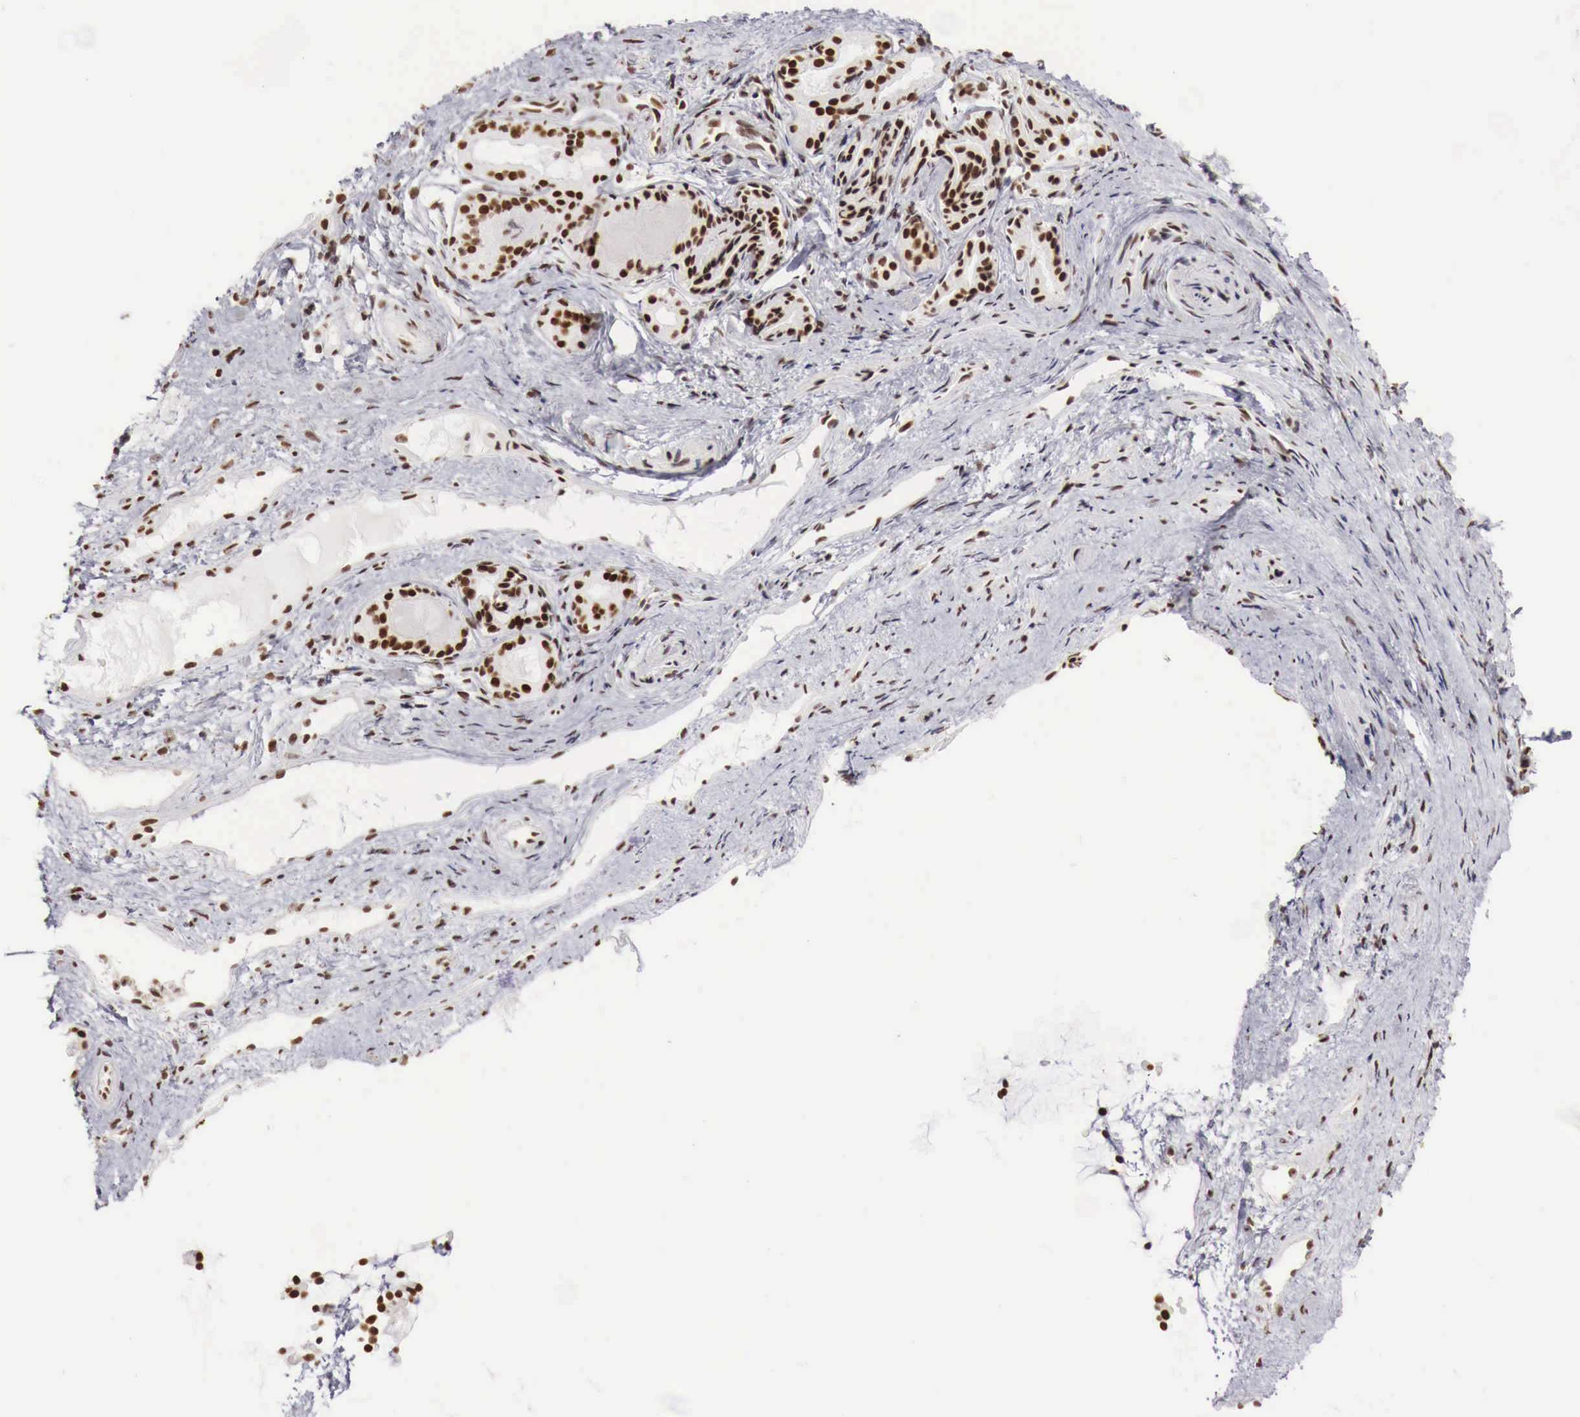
{"staining": {"intensity": "strong", "quantity": ">75%", "location": "nuclear"}, "tissue": "nasopharynx", "cell_type": "Respiratory epithelial cells", "image_type": "normal", "snomed": [{"axis": "morphology", "description": "Normal tissue, NOS"}, {"axis": "topography", "description": "Nasopharynx"}], "caption": "Nasopharynx stained with a brown dye exhibits strong nuclear positive positivity in about >75% of respiratory epithelial cells.", "gene": "PHF14", "patient": {"sex": "female", "age": 78}}